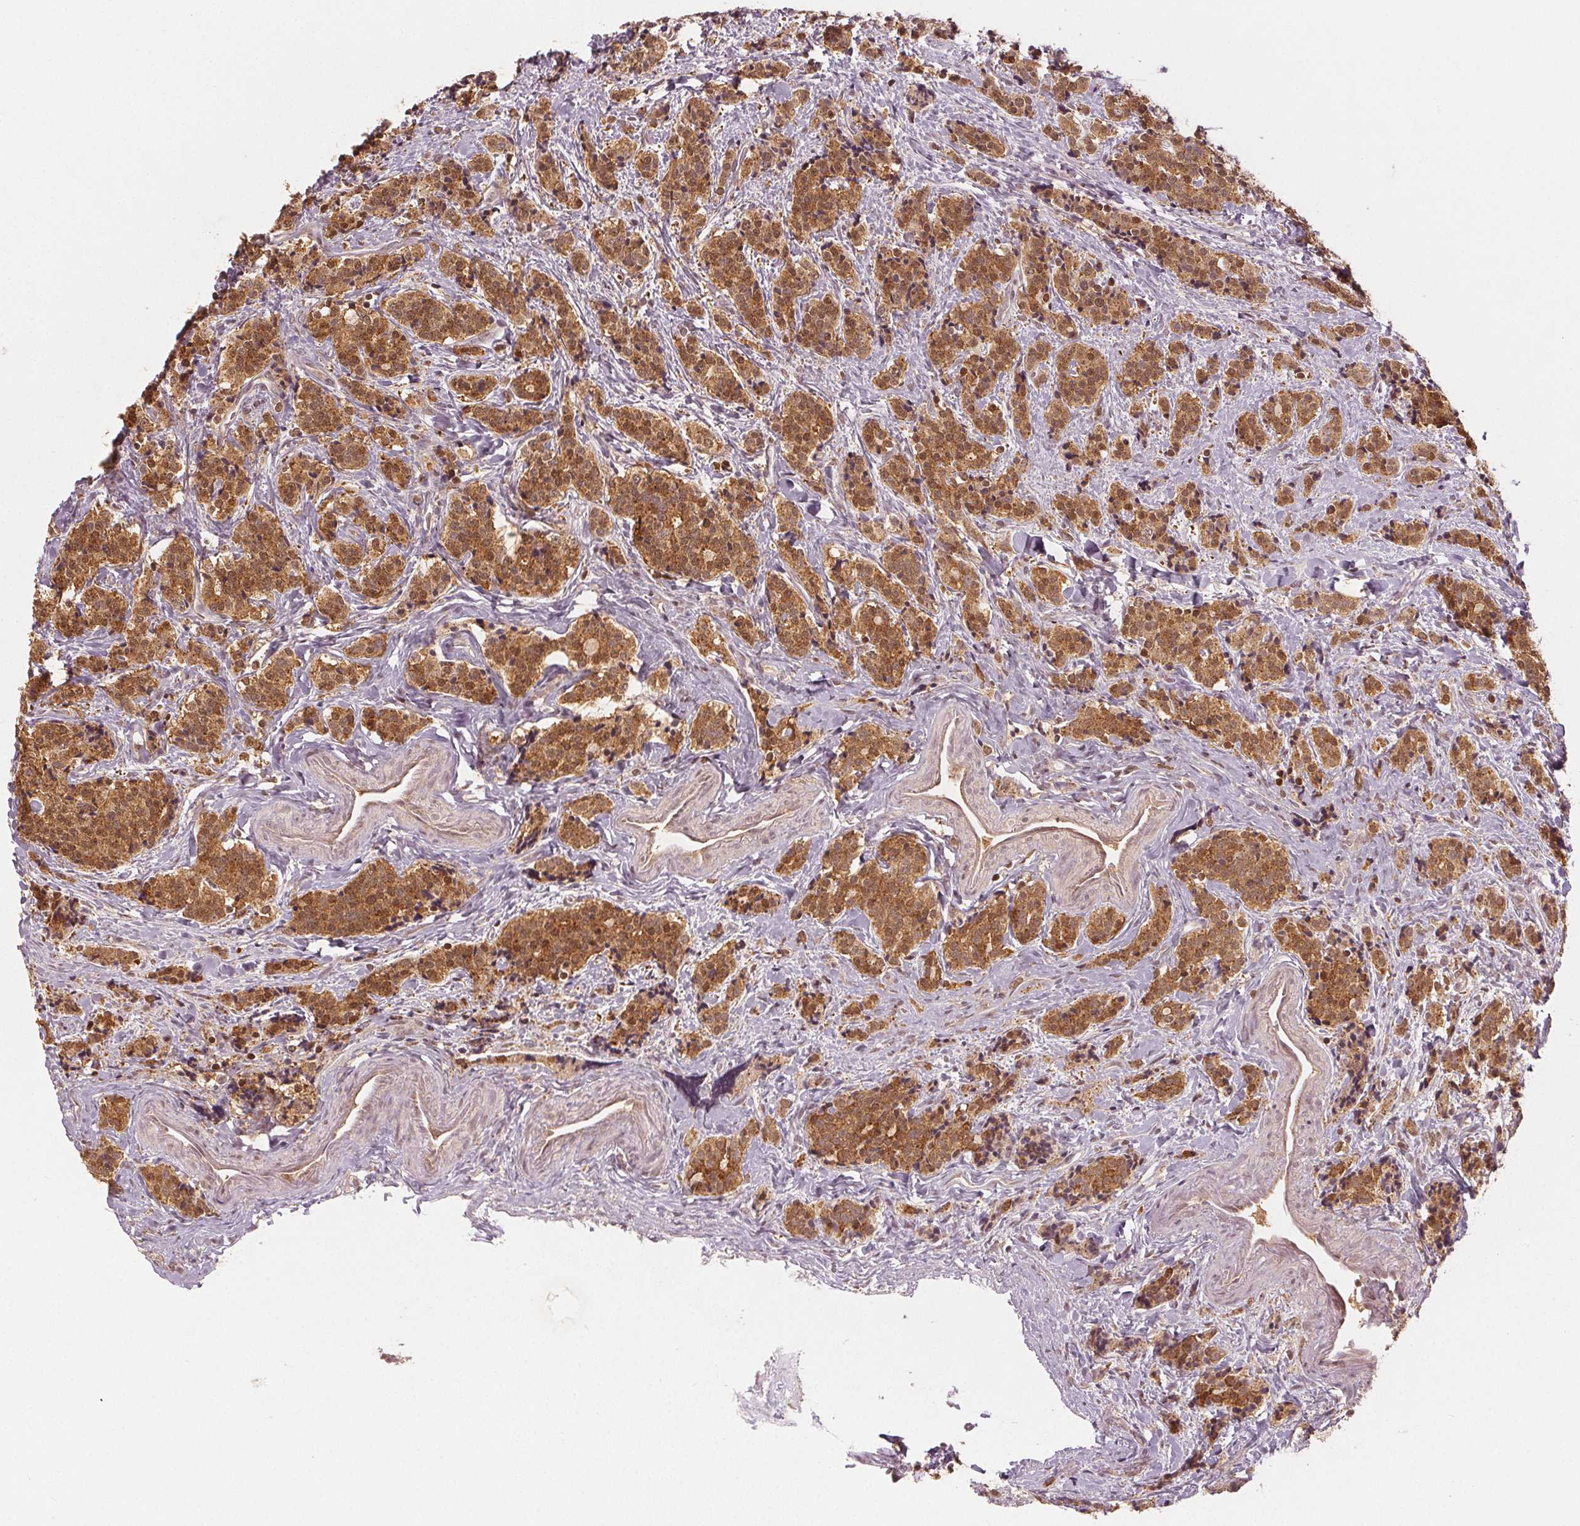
{"staining": {"intensity": "moderate", "quantity": ">75%", "location": "cytoplasmic/membranous,nuclear"}, "tissue": "carcinoid", "cell_type": "Tumor cells", "image_type": "cancer", "snomed": [{"axis": "morphology", "description": "Carcinoid, malignant, NOS"}, {"axis": "topography", "description": "Small intestine"}], "caption": "A brown stain highlights moderate cytoplasmic/membranous and nuclear staining of a protein in human malignant carcinoid tumor cells.", "gene": "MAPK14", "patient": {"sex": "female", "age": 73}}